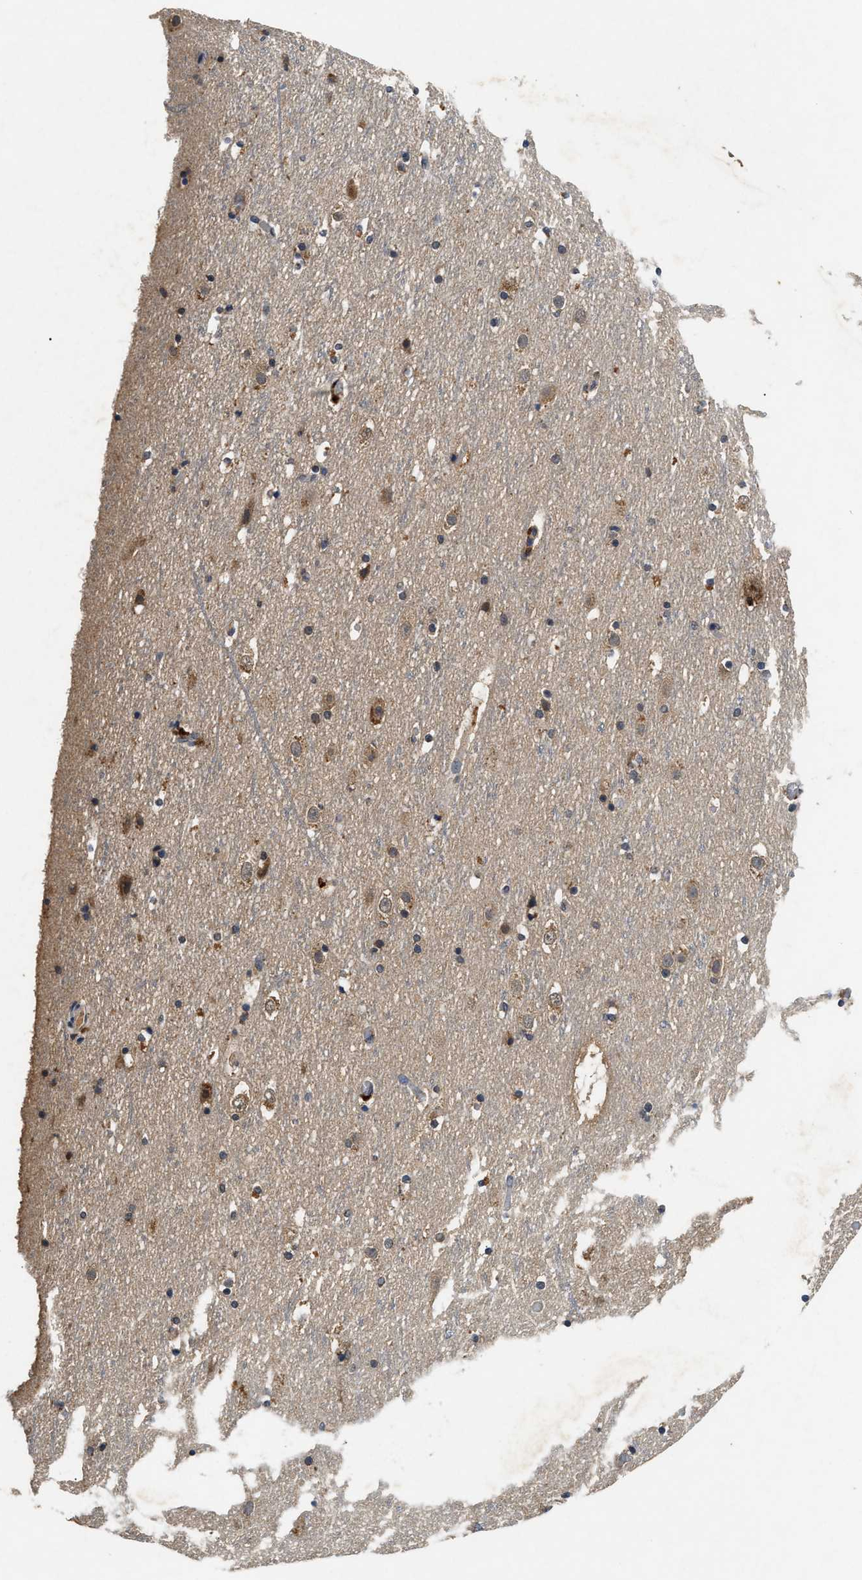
{"staining": {"intensity": "moderate", "quantity": "25%-75%", "location": "cytoplasmic/membranous"}, "tissue": "cerebral cortex", "cell_type": "Endothelial cells", "image_type": "normal", "snomed": [{"axis": "morphology", "description": "Normal tissue, NOS"}, {"axis": "topography", "description": "Cerebral cortex"}], "caption": "Immunohistochemistry (DAB) staining of normal cerebral cortex demonstrates moderate cytoplasmic/membranous protein expression in approximately 25%-75% of endothelial cells. The staining is performed using DAB (3,3'-diaminobenzidine) brown chromogen to label protein expression. The nuclei are counter-stained blue using hematoxylin.", "gene": "PDAP1", "patient": {"sex": "male", "age": 45}}